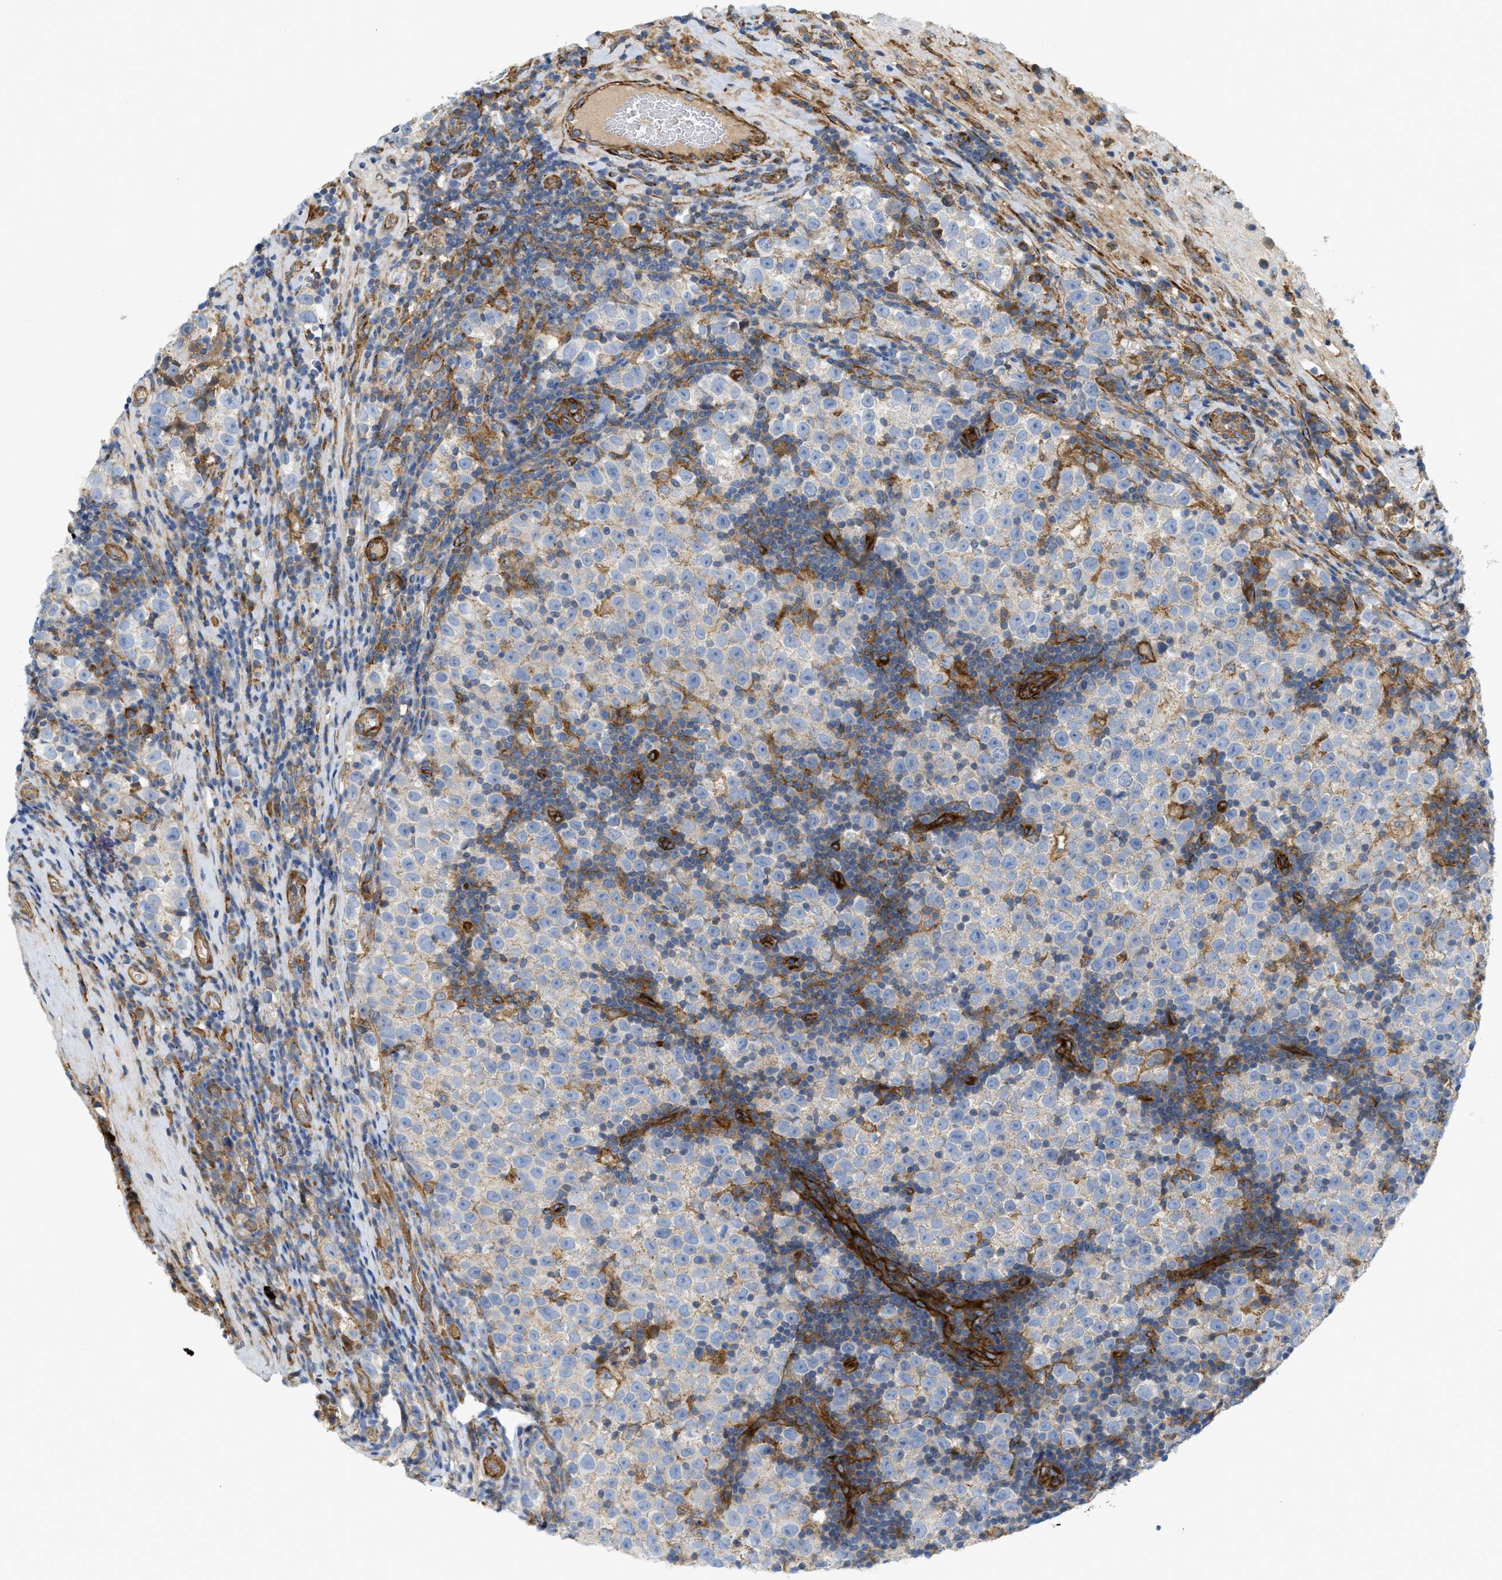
{"staining": {"intensity": "negative", "quantity": "none", "location": "none"}, "tissue": "testis cancer", "cell_type": "Tumor cells", "image_type": "cancer", "snomed": [{"axis": "morphology", "description": "Normal tissue, NOS"}, {"axis": "morphology", "description": "Seminoma, NOS"}, {"axis": "topography", "description": "Testis"}], "caption": "Immunohistochemistry photomicrograph of testis cancer (seminoma) stained for a protein (brown), which displays no expression in tumor cells. (Brightfield microscopy of DAB immunohistochemistry (IHC) at high magnification).", "gene": "PICALM", "patient": {"sex": "male", "age": 43}}